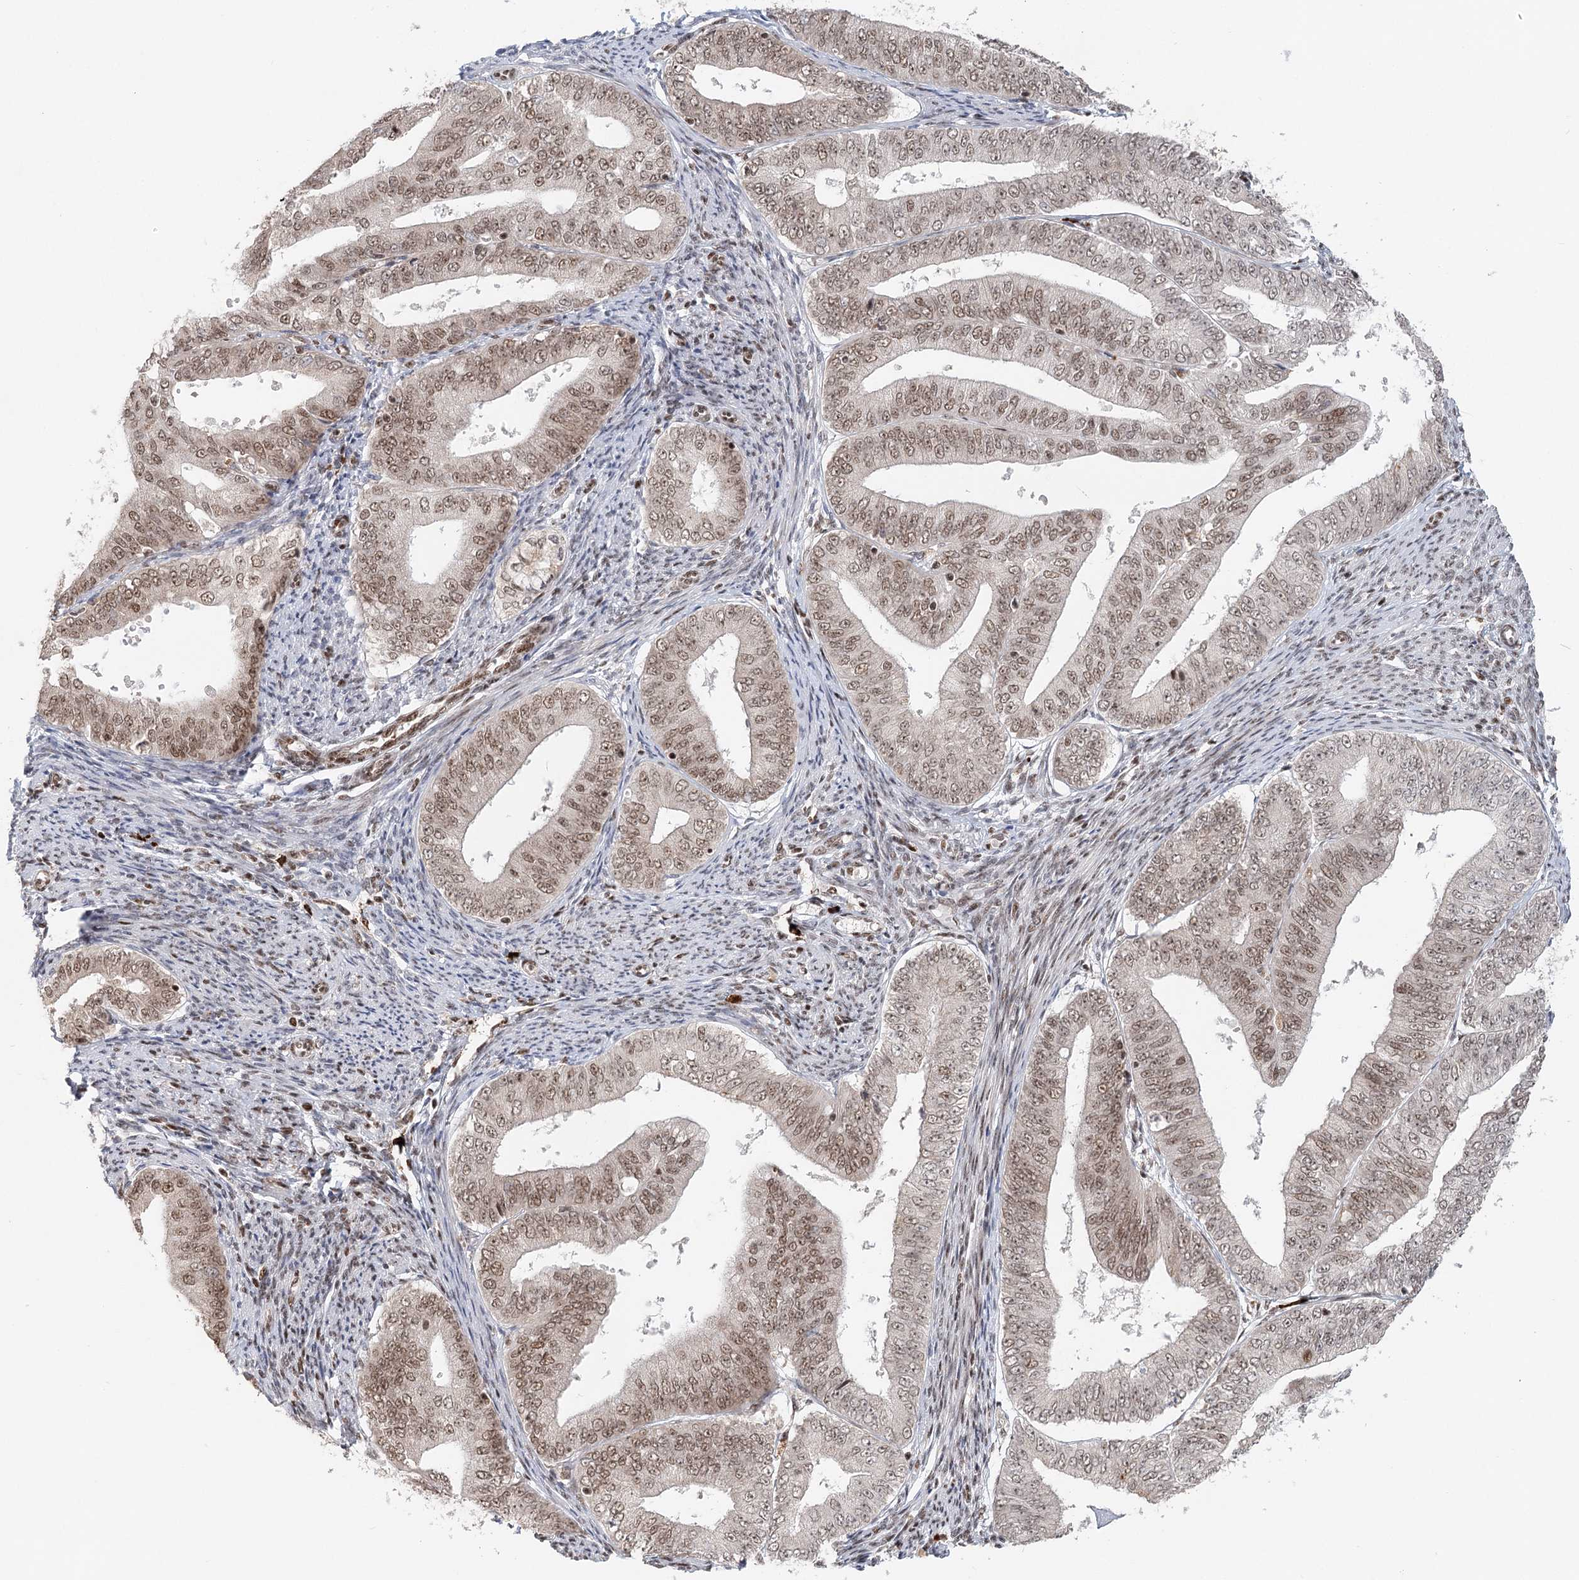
{"staining": {"intensity": "moderate", "quantity": ">75%", "location": "nuclear"}, "tissue": "endometrial cancer", "cell_type": "Tumor cells", "image_type": "cancer", "snomed": [{"axis": "morphology", "description": "Adenocarcinoma, NOS"}, {"axis": "topography", "description": "Endometrium"}], "caption": "High-magnification brightfield microscopy of adenocarcinoma (endometrial) stained with DAB (3,3'-diaminobenzidine) (brown) and counterstained with hematoxylin (blue). tumor cells exhibit moderate nuclear positivity is present in about>75% of cells. The protein is stained brown, and the nuclei are stained in blue (DAB IHC with brightfield microscopy, high magnification).", "gene": "BNIP5", "patient": {"sex": "female", "age": 63}}